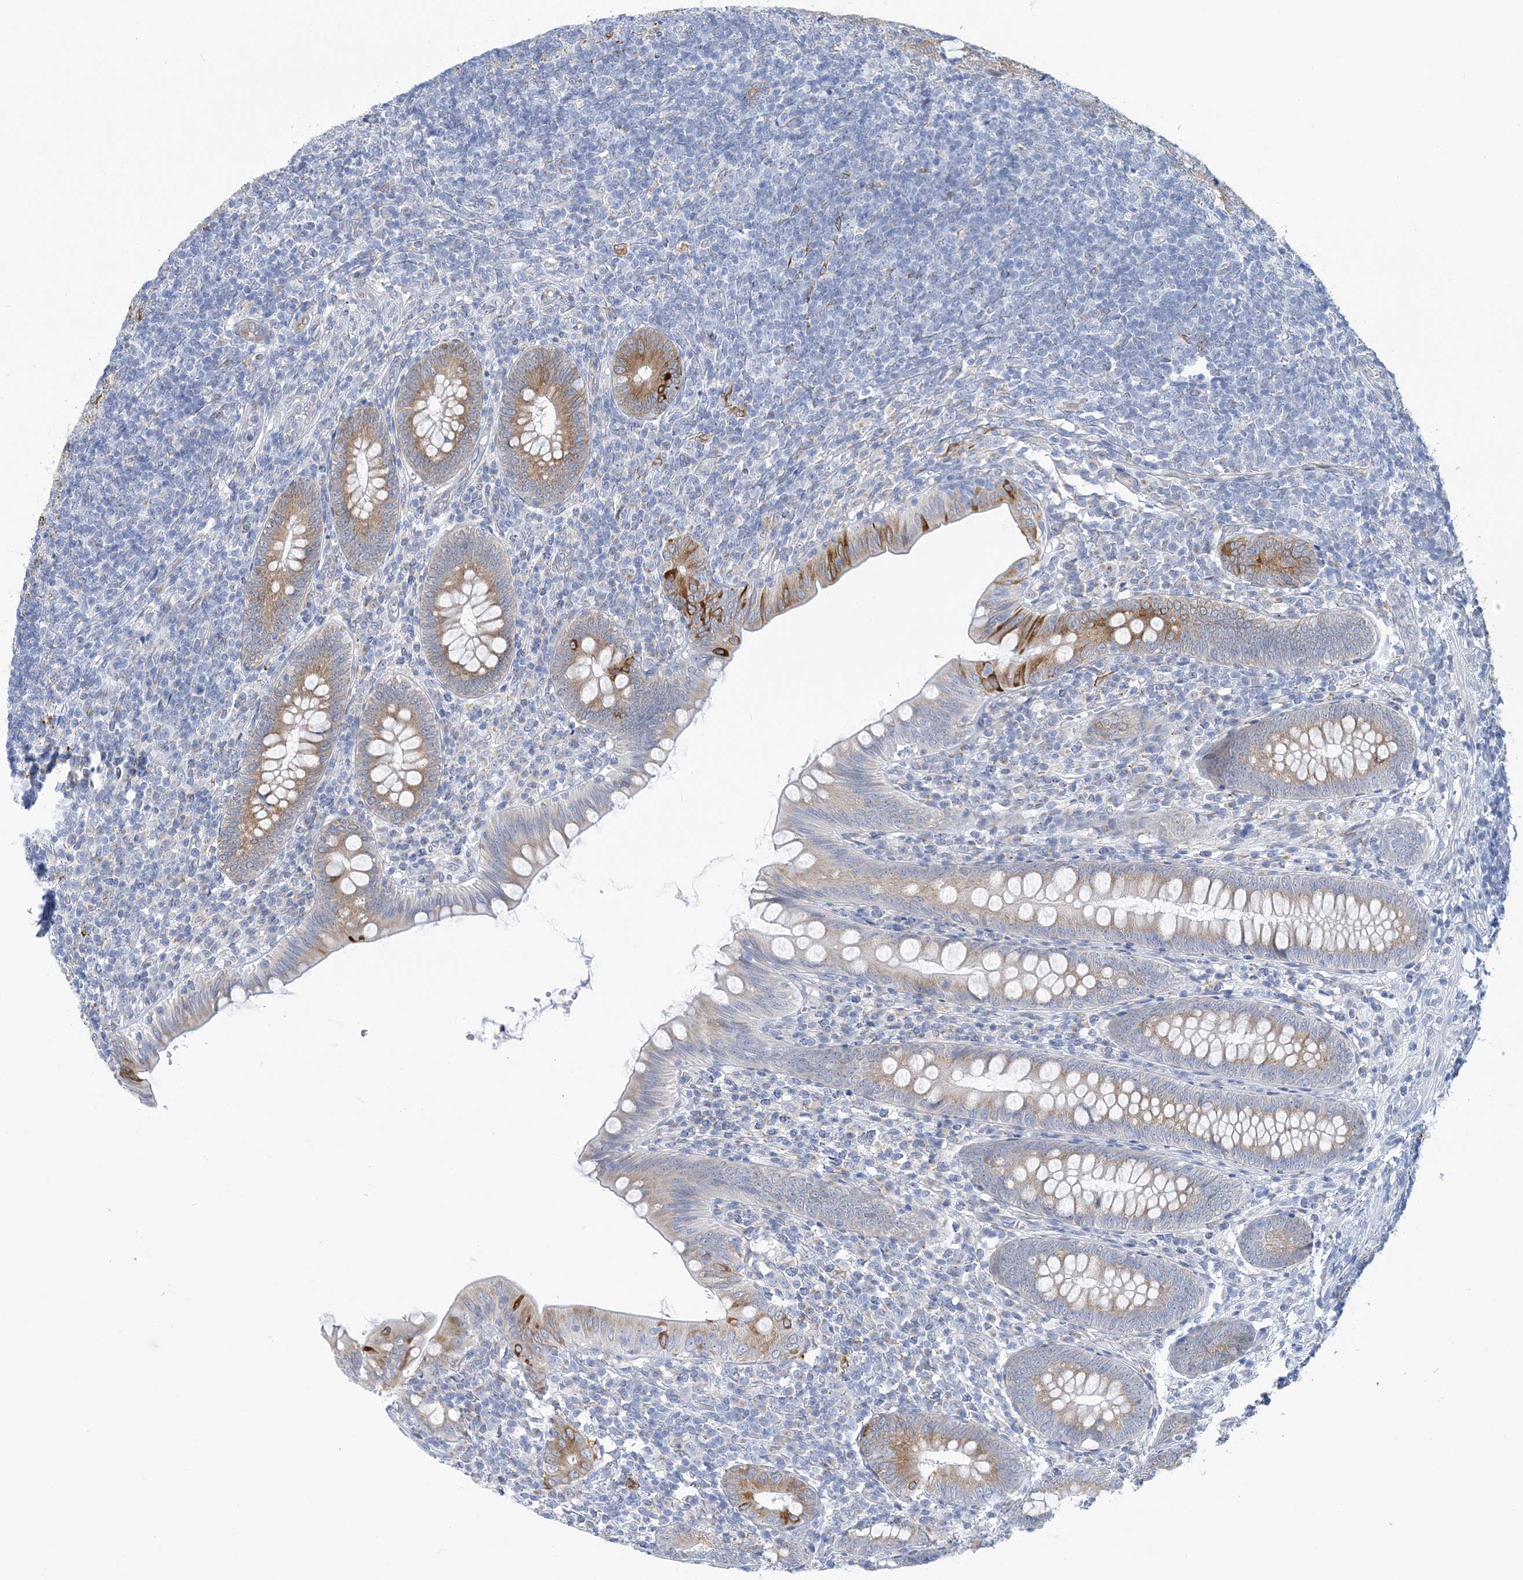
{"staining": {"intensity": "moderate", "quantity": "25%-75%", "location": "cytoplasmic/membranous"}, "tissue": "appendix", "cell_type": "Glandular cells", "image_type": "normal", "snomed": [{"axis": "morphology", "description": "Normal tissue, NOS"}, {"axis": "topography", "description": "Appendix"}], "caption": "Protein staining of unremarkable appendix reveals moderate cytoplasmic/membranous positivity in approximately 25%-75% of glandular cells. Immunohistochemistry stains the protein of interest in brown and the nuclei are stained blue.", "gene": "PLEKHG4B", "patient": {"sex": "male", "age": 14}}